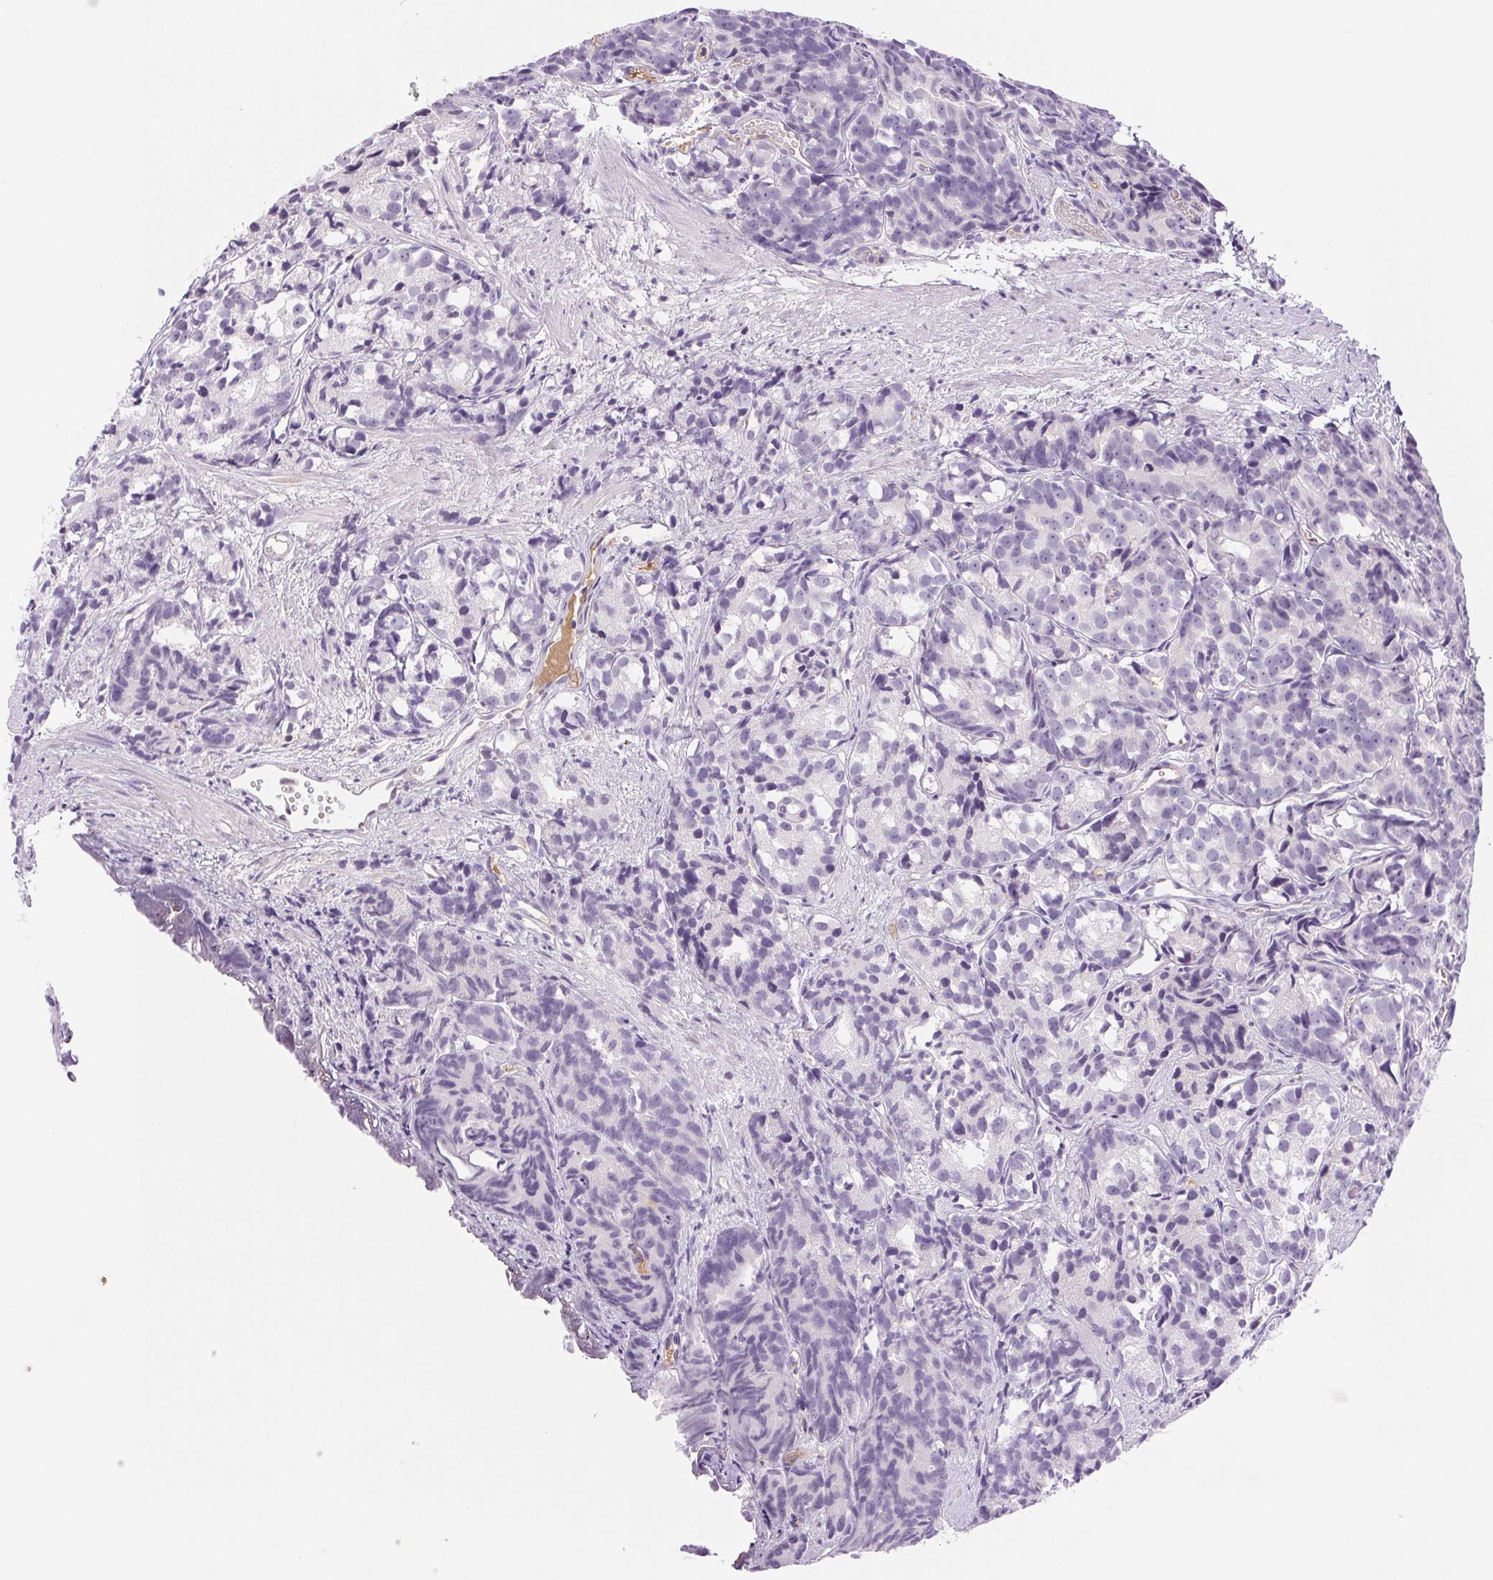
{"staining": {"intensity": "negative", "quantity": "none", "location": "none"}, "tissue": "prostate cancer", "cell_type": "Tumor cells", "image_type": "cancer", "snomed": [{"axis": "morphology", "description": "Adenocarcinoma, High grade"}, {"axis": "topography", "description": "Prostate"}], "caption": "This micrograph is of prostate adenocarcinoma (high-grade) stained with immunohistochemistry (IHC) to label a protein in brown with the nuclei are counter-stained blue. There is no expression in tumor cells.", "gene": "IFIT1B", "patient": {"sex": "male", "age": 77}}